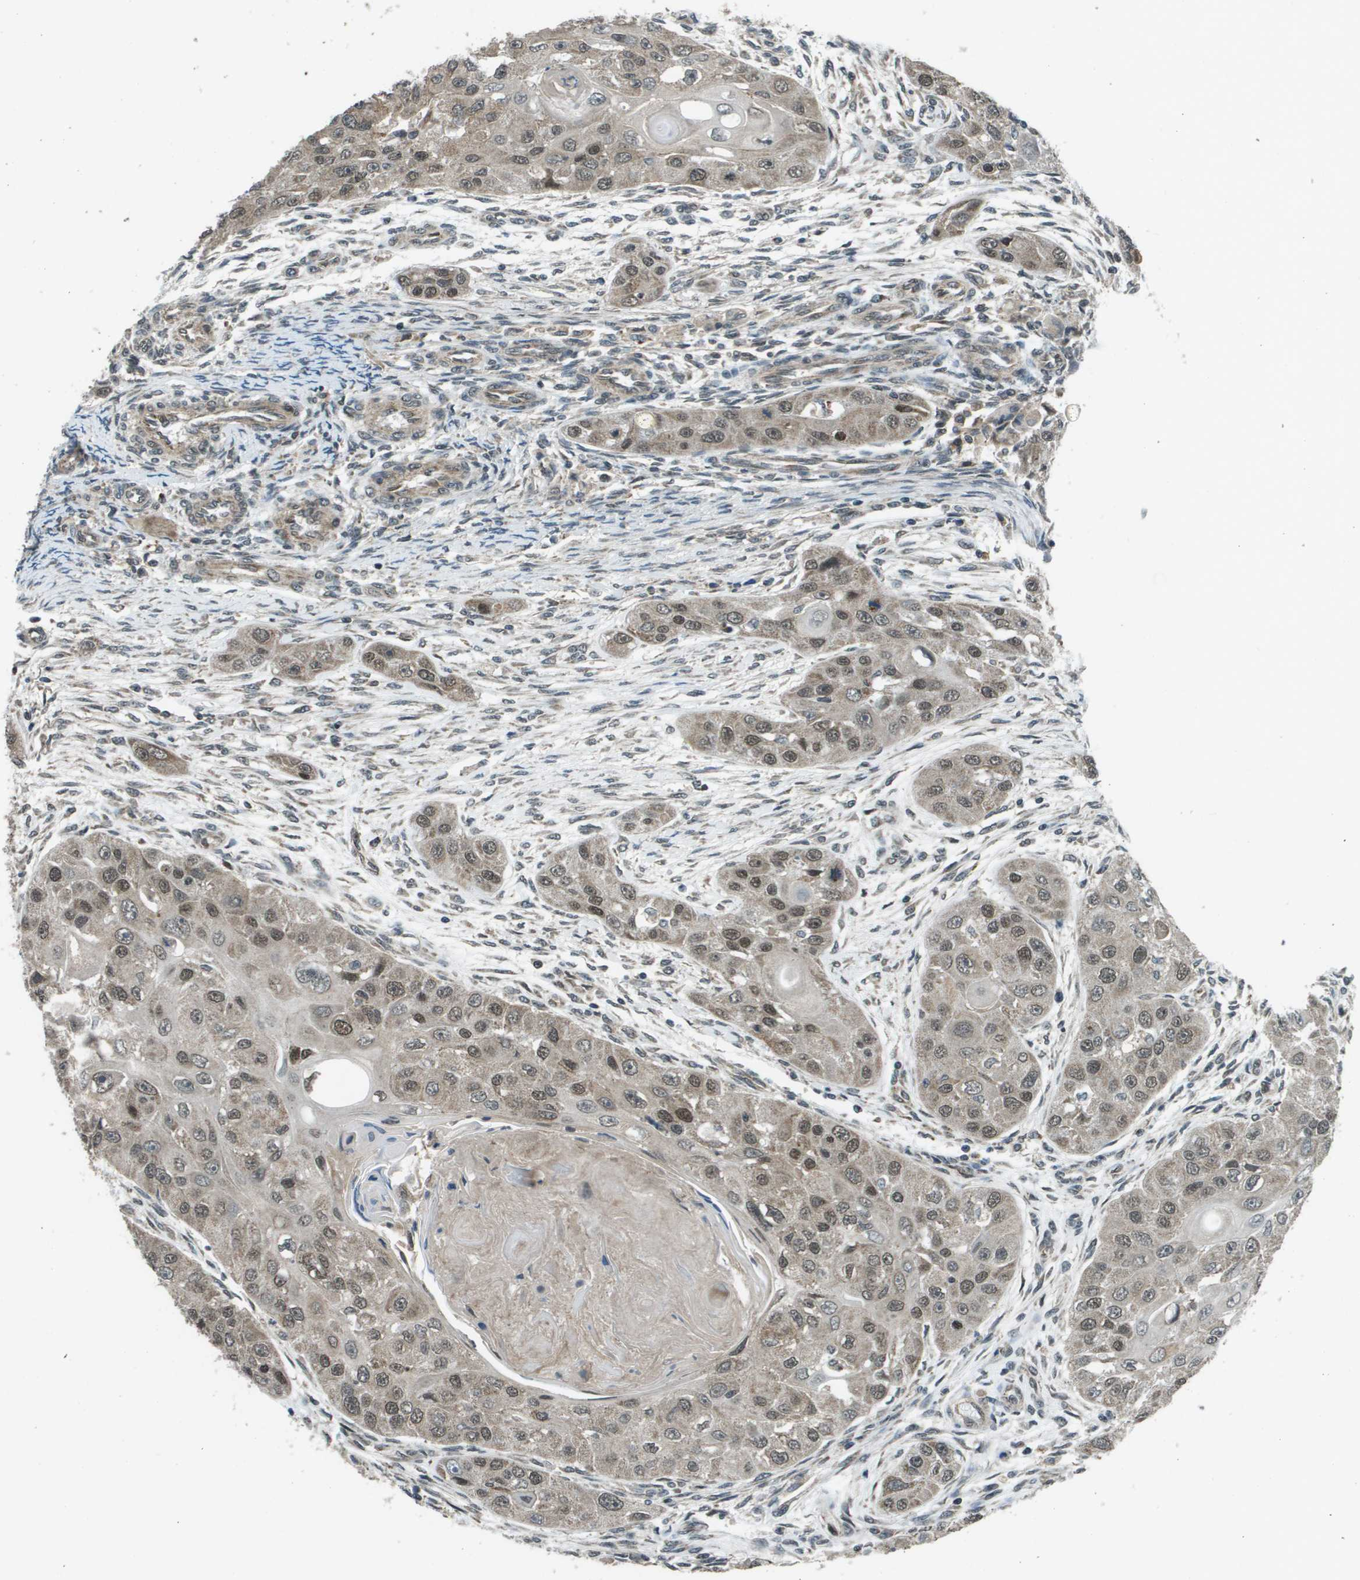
{"staining": {"intensity": "moderate", "quantity": "25%-75%", "location": "cytoplasmic/membranous,nuclear"}, "tissue": "head and neck cancer", "cell_type": "Tumor cells", "image_type": "cancer", "snomed": [{"axis": "morphology", "description": "Normal tissue, NOS"}, {"axis": "morphology", "description": "Squamous cell carcinoma, NOS"}, {"axis": "topography", "description": "Skeletal muscle"}, {"axis": "topography", "description": "Head-Neck"}], "caption": "Tumor cells exhibit moderate cytoplasmic/membranous and nuclear expression in approximately 25%-75% of cells in head and neck cancer (squamous cell carcinoma).", "gene": "PPFIA1", "patient": {"sex": "male", "age": 51}}